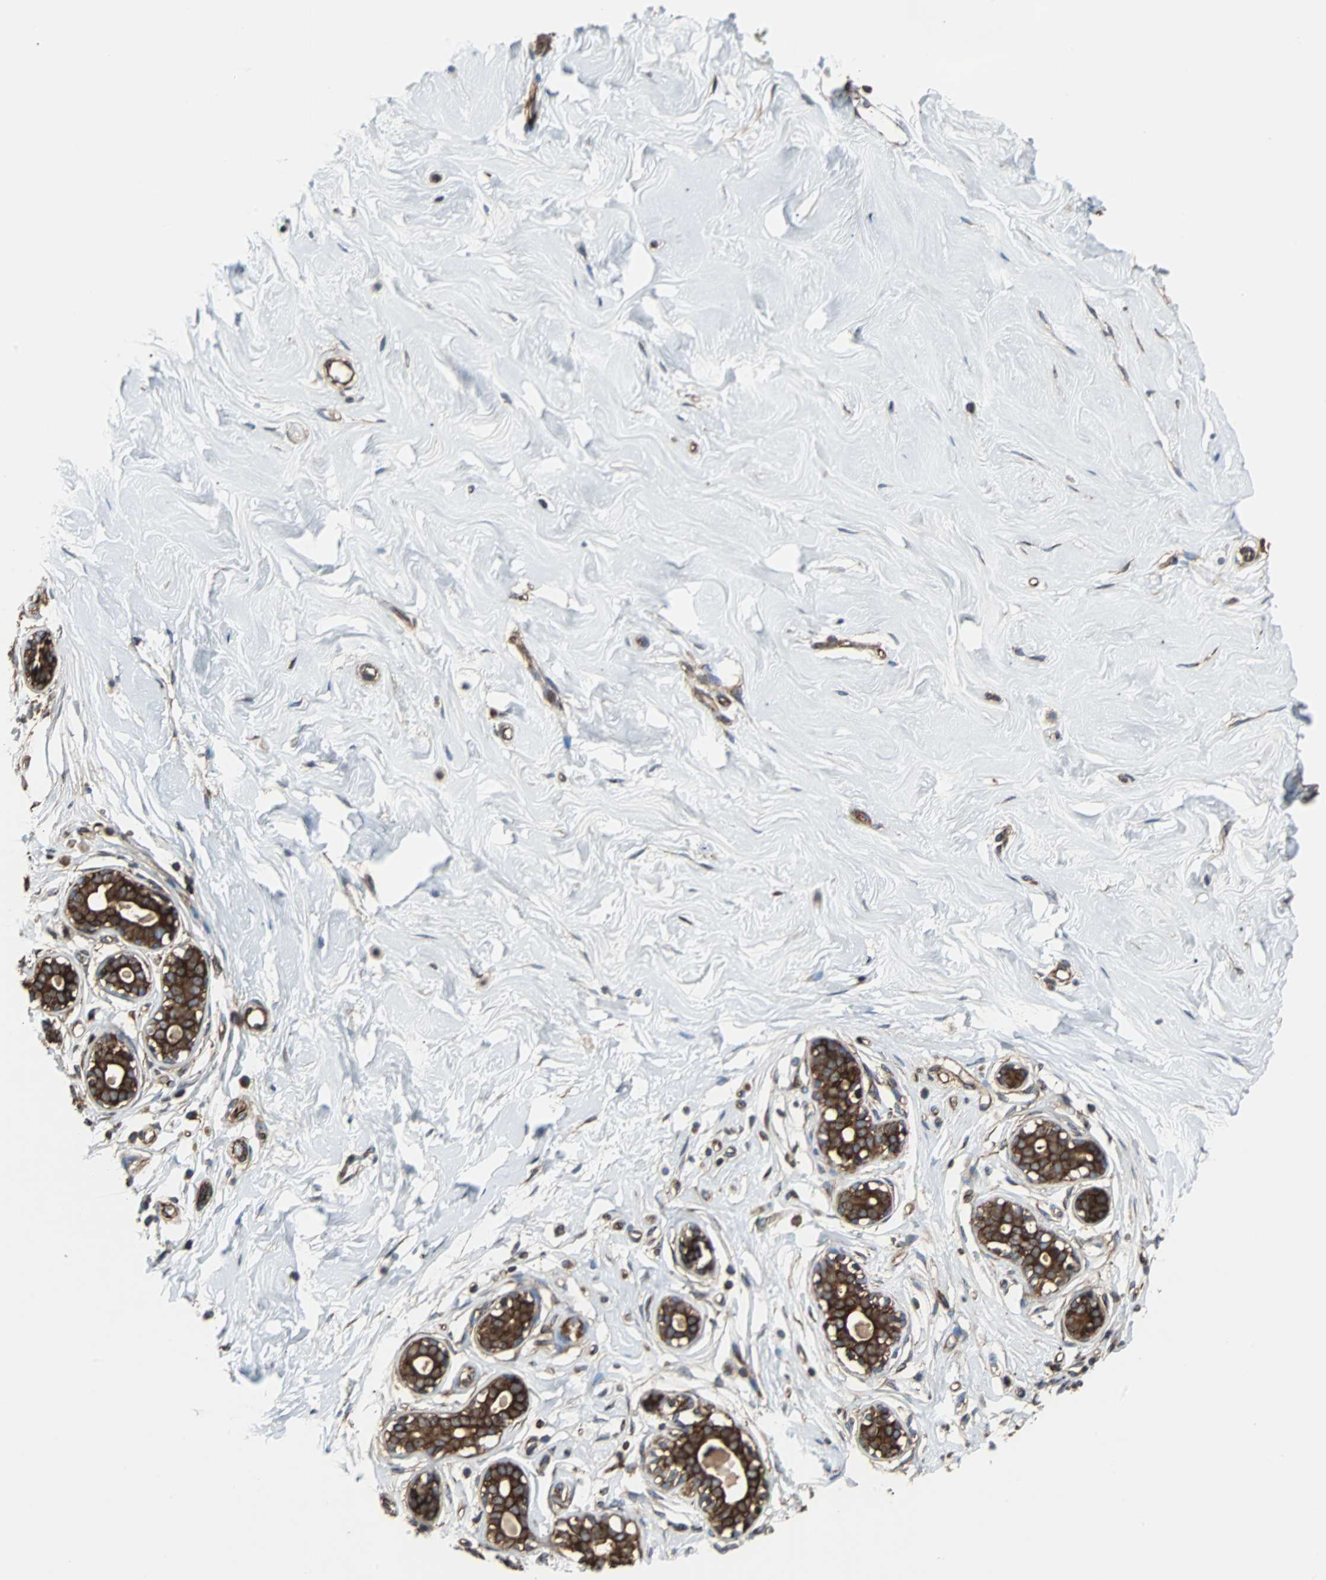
{"staining": {"intensity": "weak", "quantity": ">75%", "location": "cytoplasmic/membranous"}, "tissue": "breast", "cell_type": "Adipocytes", "image_type": "normal", "snomed": [{"axis": "morphology", "description": "Normal tissue, NOS"}, {"axis": "topography", "description": "Breast"}], "caption": "The photomicrograph shows a brown stain indicating the presence of a protein in the cytoplasmic/membranous of adipocytes in breast.", "gene": "RELA", "patient": {"sex": "female", "age": 23}}